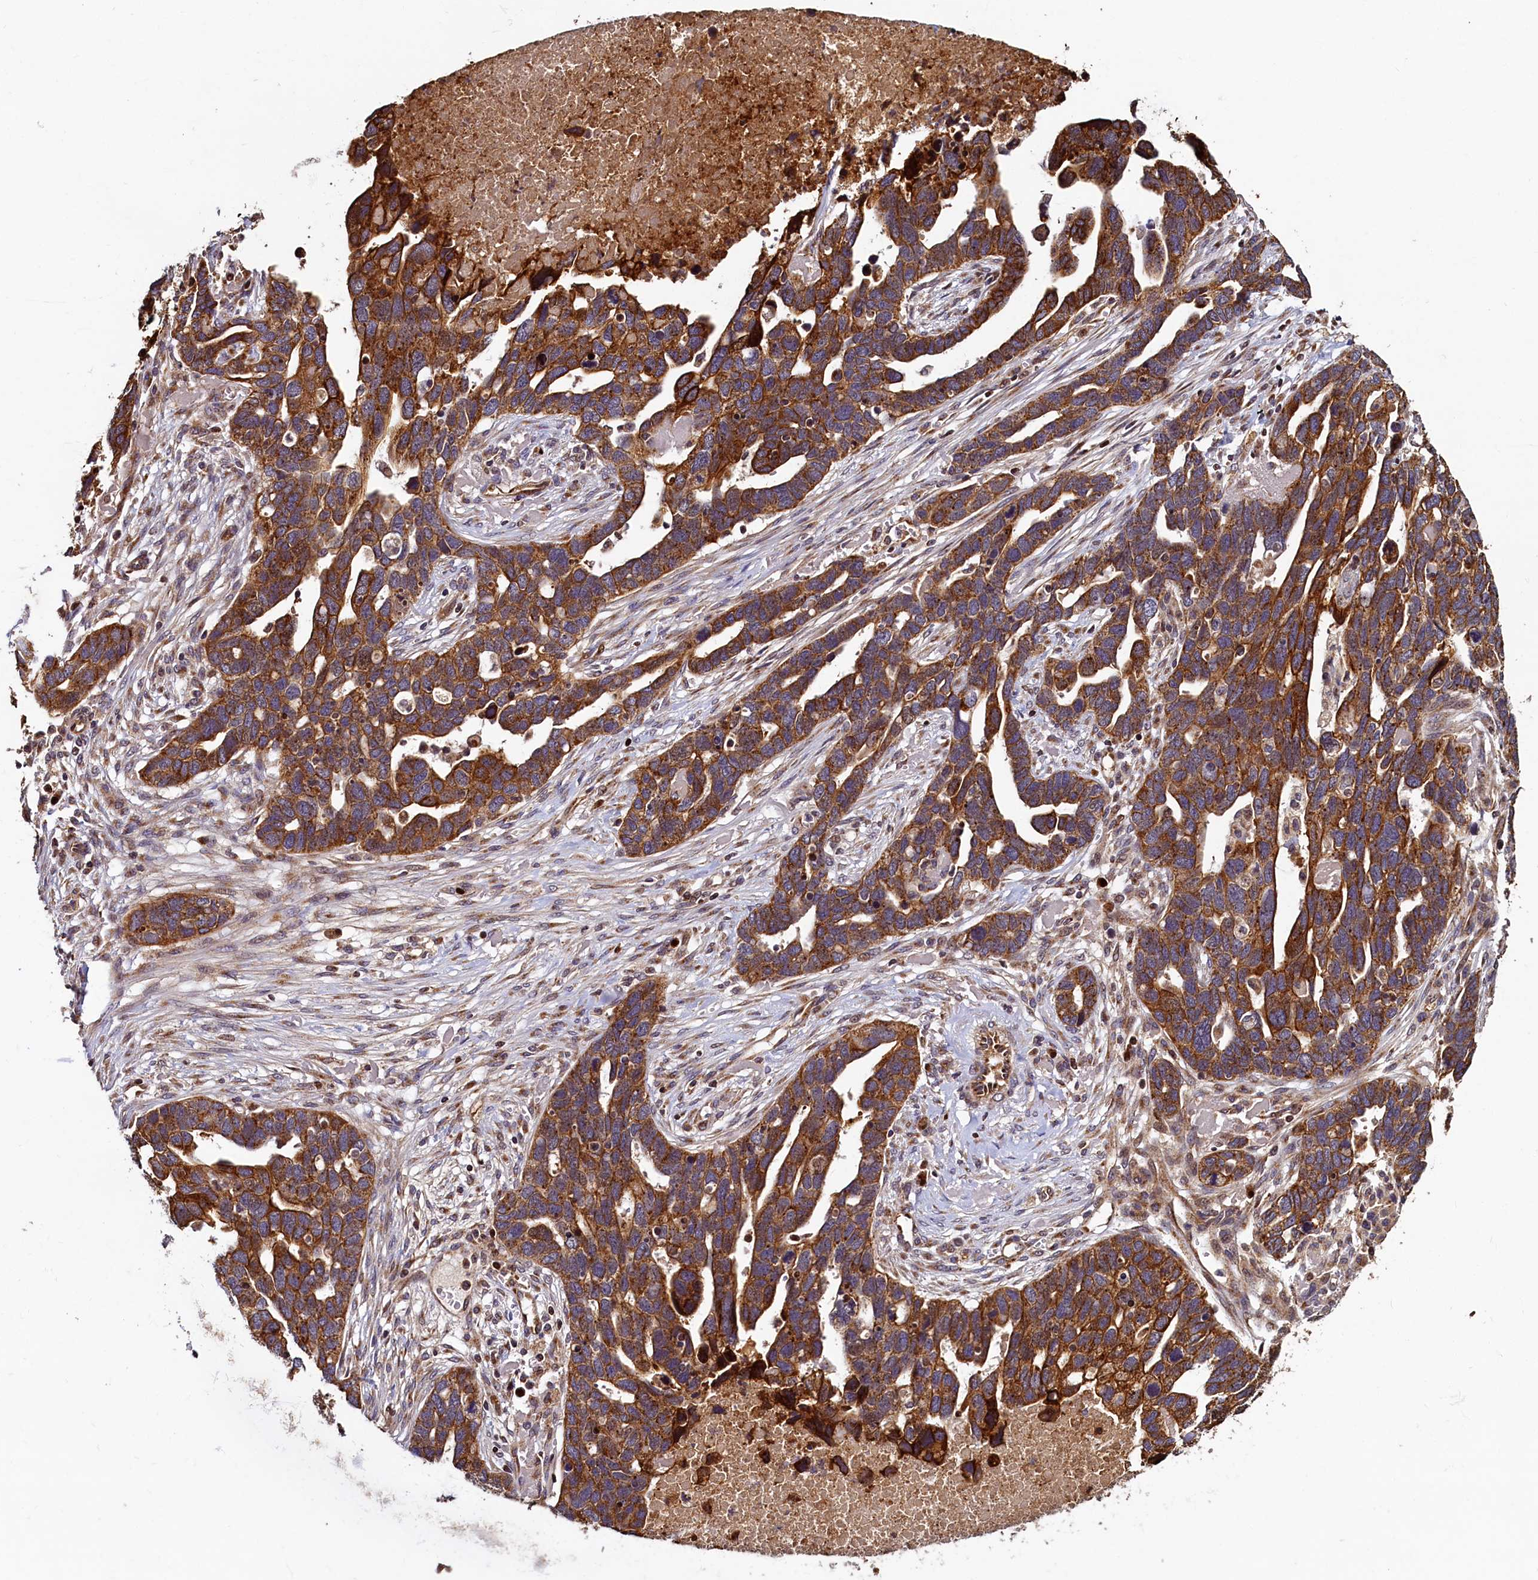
{"staining": {"intensity": "strong", "quantity": ">75%", "location": "cytoplasmic/membranous"}, "tissue": "ovarian cancer", "cell_type": "Tumor cells", "image_type": "cancer", "snomed": [{"axis": "morphology", "description": "Cystadenocarcinoma, serous, NOS"}, {"axis": "topography", "description": "Ovary"}], "caption": "Ovarian cancer (serous cystadenocarcinoma) tissue shows strong cytoplasmic/membranous staining in about >75% of tumor cells Immunohistochemistry stains the protein of interest in brown and the nuclei are stained blue.", "gene": "NCKAP5L", "patient": {"sex": "female", "age": 54}}